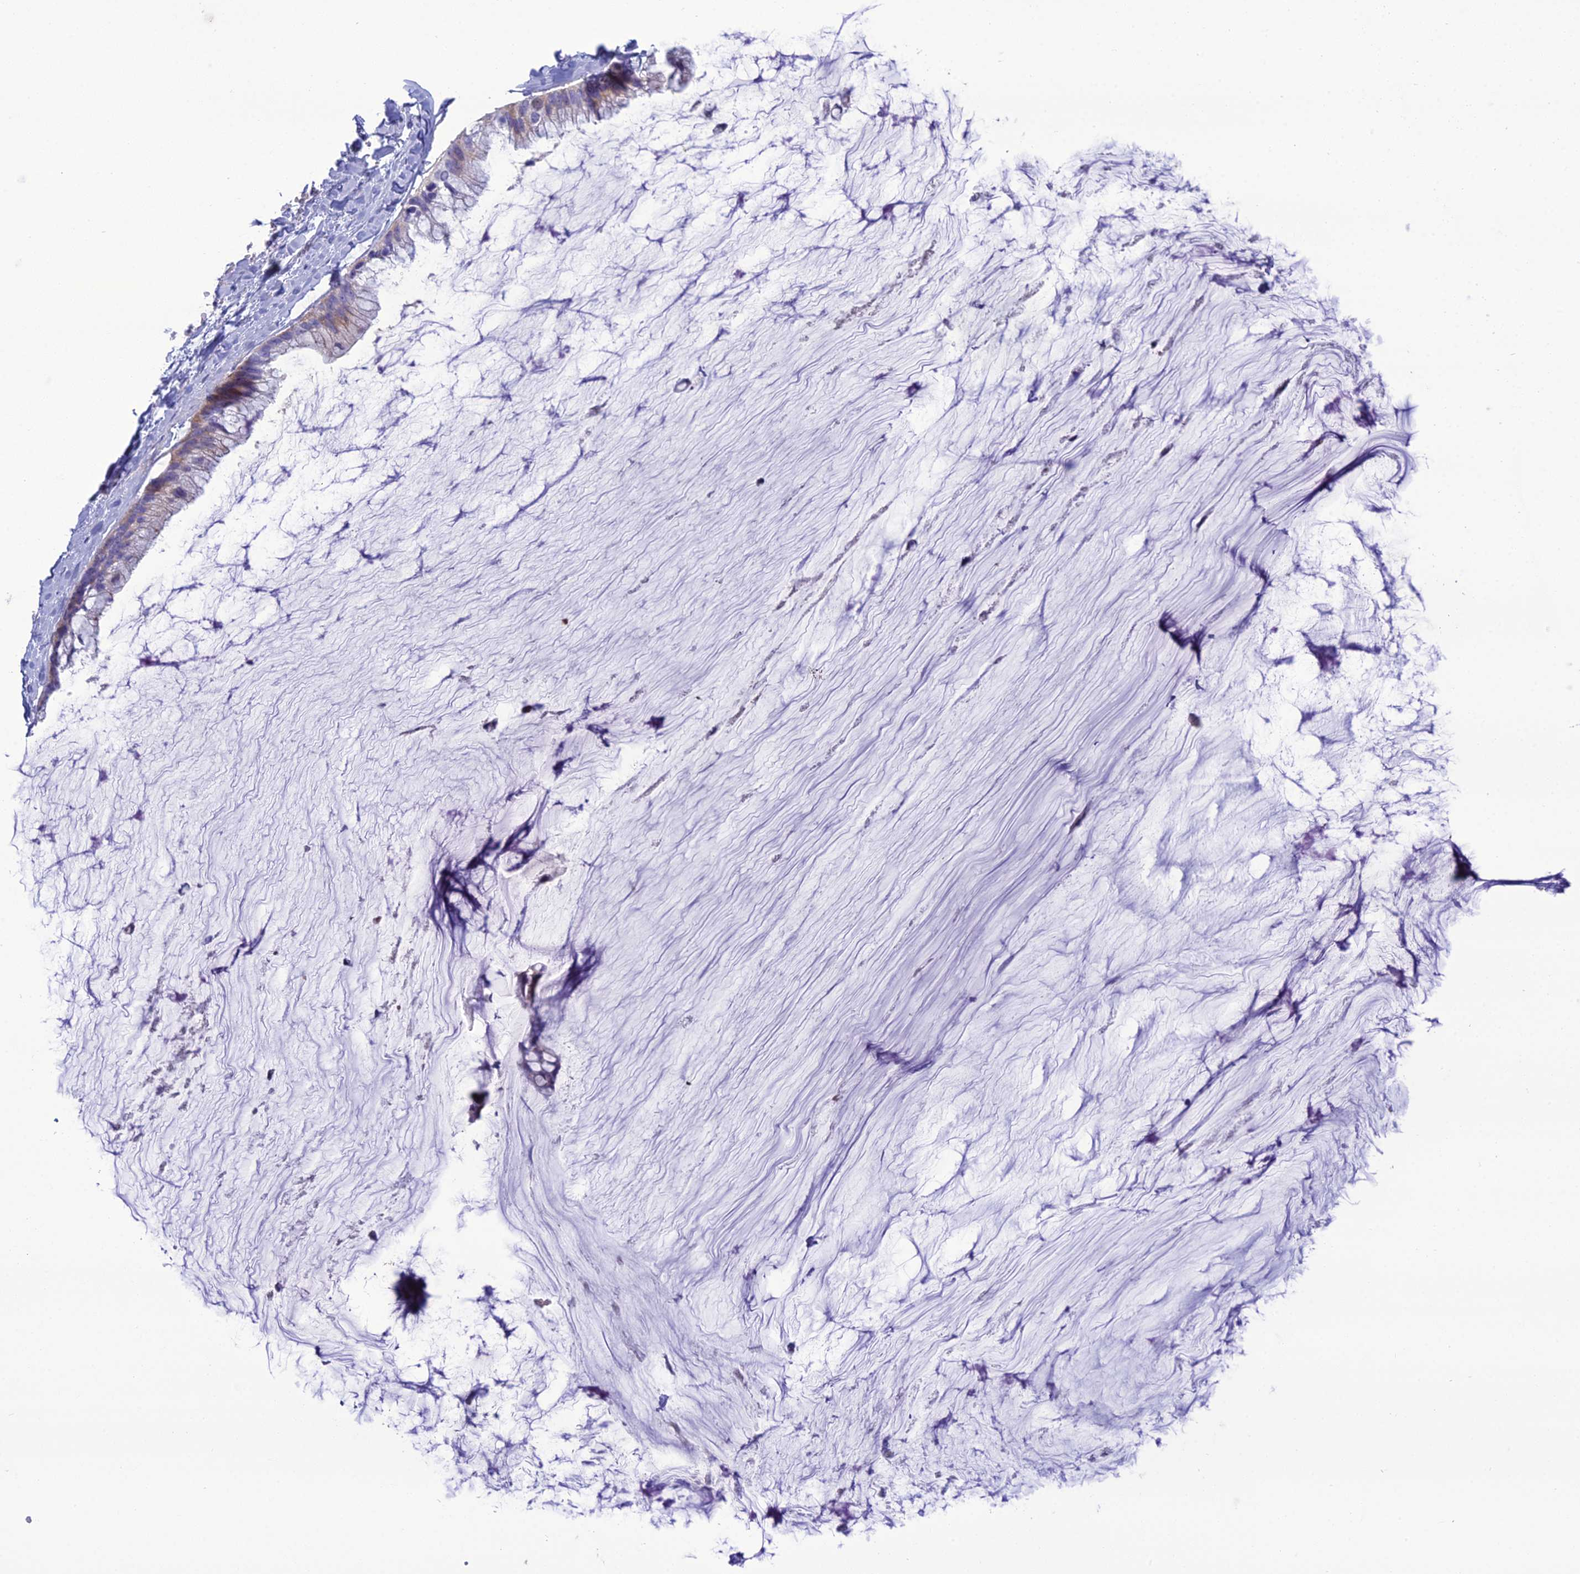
{"staining": {"intensity": "weak", "quantity": "<25%", "location": "cytoplasmic/membranous"}, "tissue": "ovarian cancer", "cell_type": "Tumor cells", "image_type": "cancer", "snomed": [{"axis": "morphology", "description": "Cystadenocarcinoma, mucinous, NOS"}, {"axis": "topography", "description": "Ovary"}], "caption": "This photomicrograph is of mucinous cystadenocarcinoma (ovarian) stained with immunohistochemistry (IHC) to label a protein in brown with the nuclei are counter-stained blue. There is no positivity in tumor cells.", "gene": "OR56B1", "patient": {"sex": "female", "age": 39}}